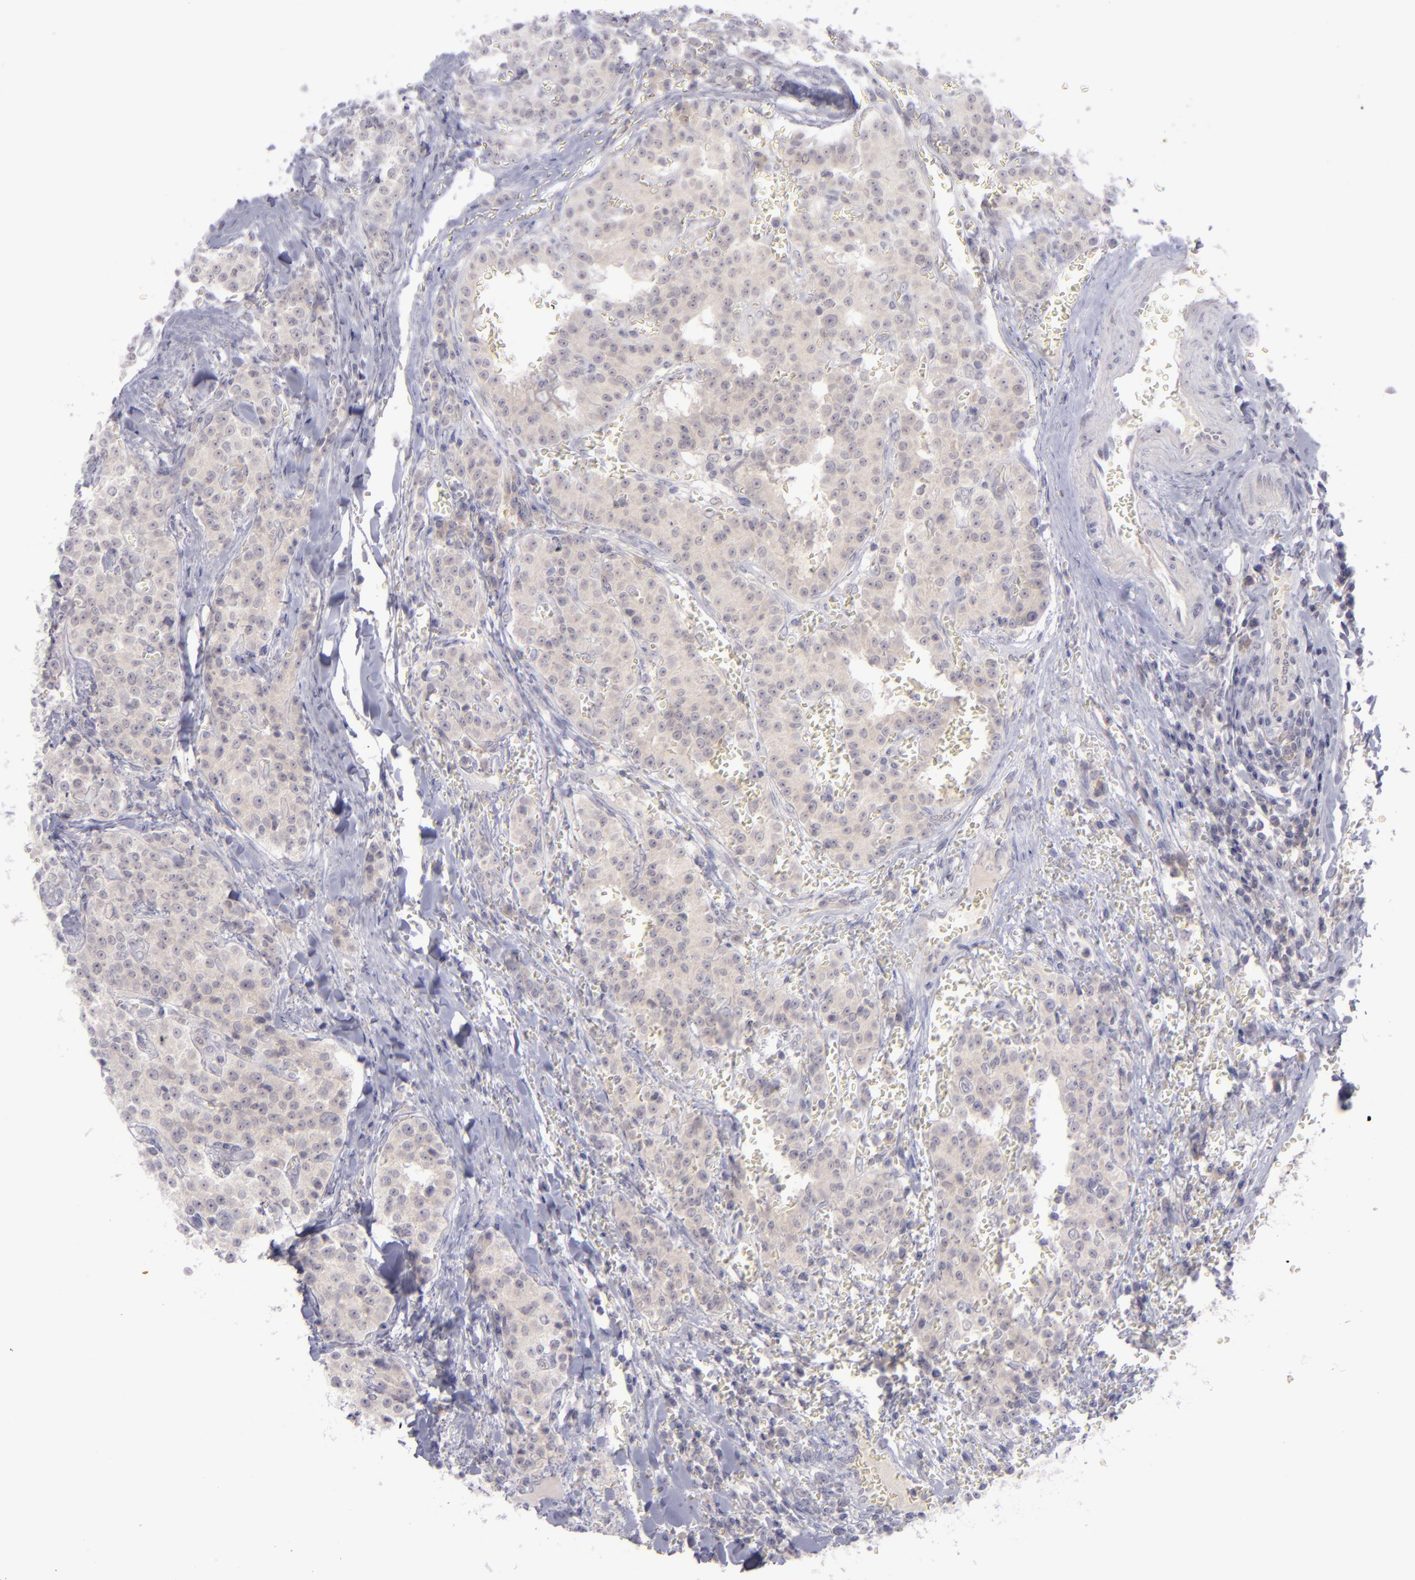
{"staining": {"intensity": "negative", "quantity": "none", "location": "none"}, "tissue": "carcinoid", "cell_type": "Tumor cells", "image_type": "cancer", "snomed": [{"axis": "morphology", "description": "Carcinoid, malignant, NOS"}, {"axis": "topography", "description": "Stomach"}], "caption": "DAB (3,3'-diaminobenzidine) immunohistochemical staining of human carcinoid displays no significant positivity in tumor cells.", "gene": "EVPL", "patient": {"sex": "female", "age": 76}}